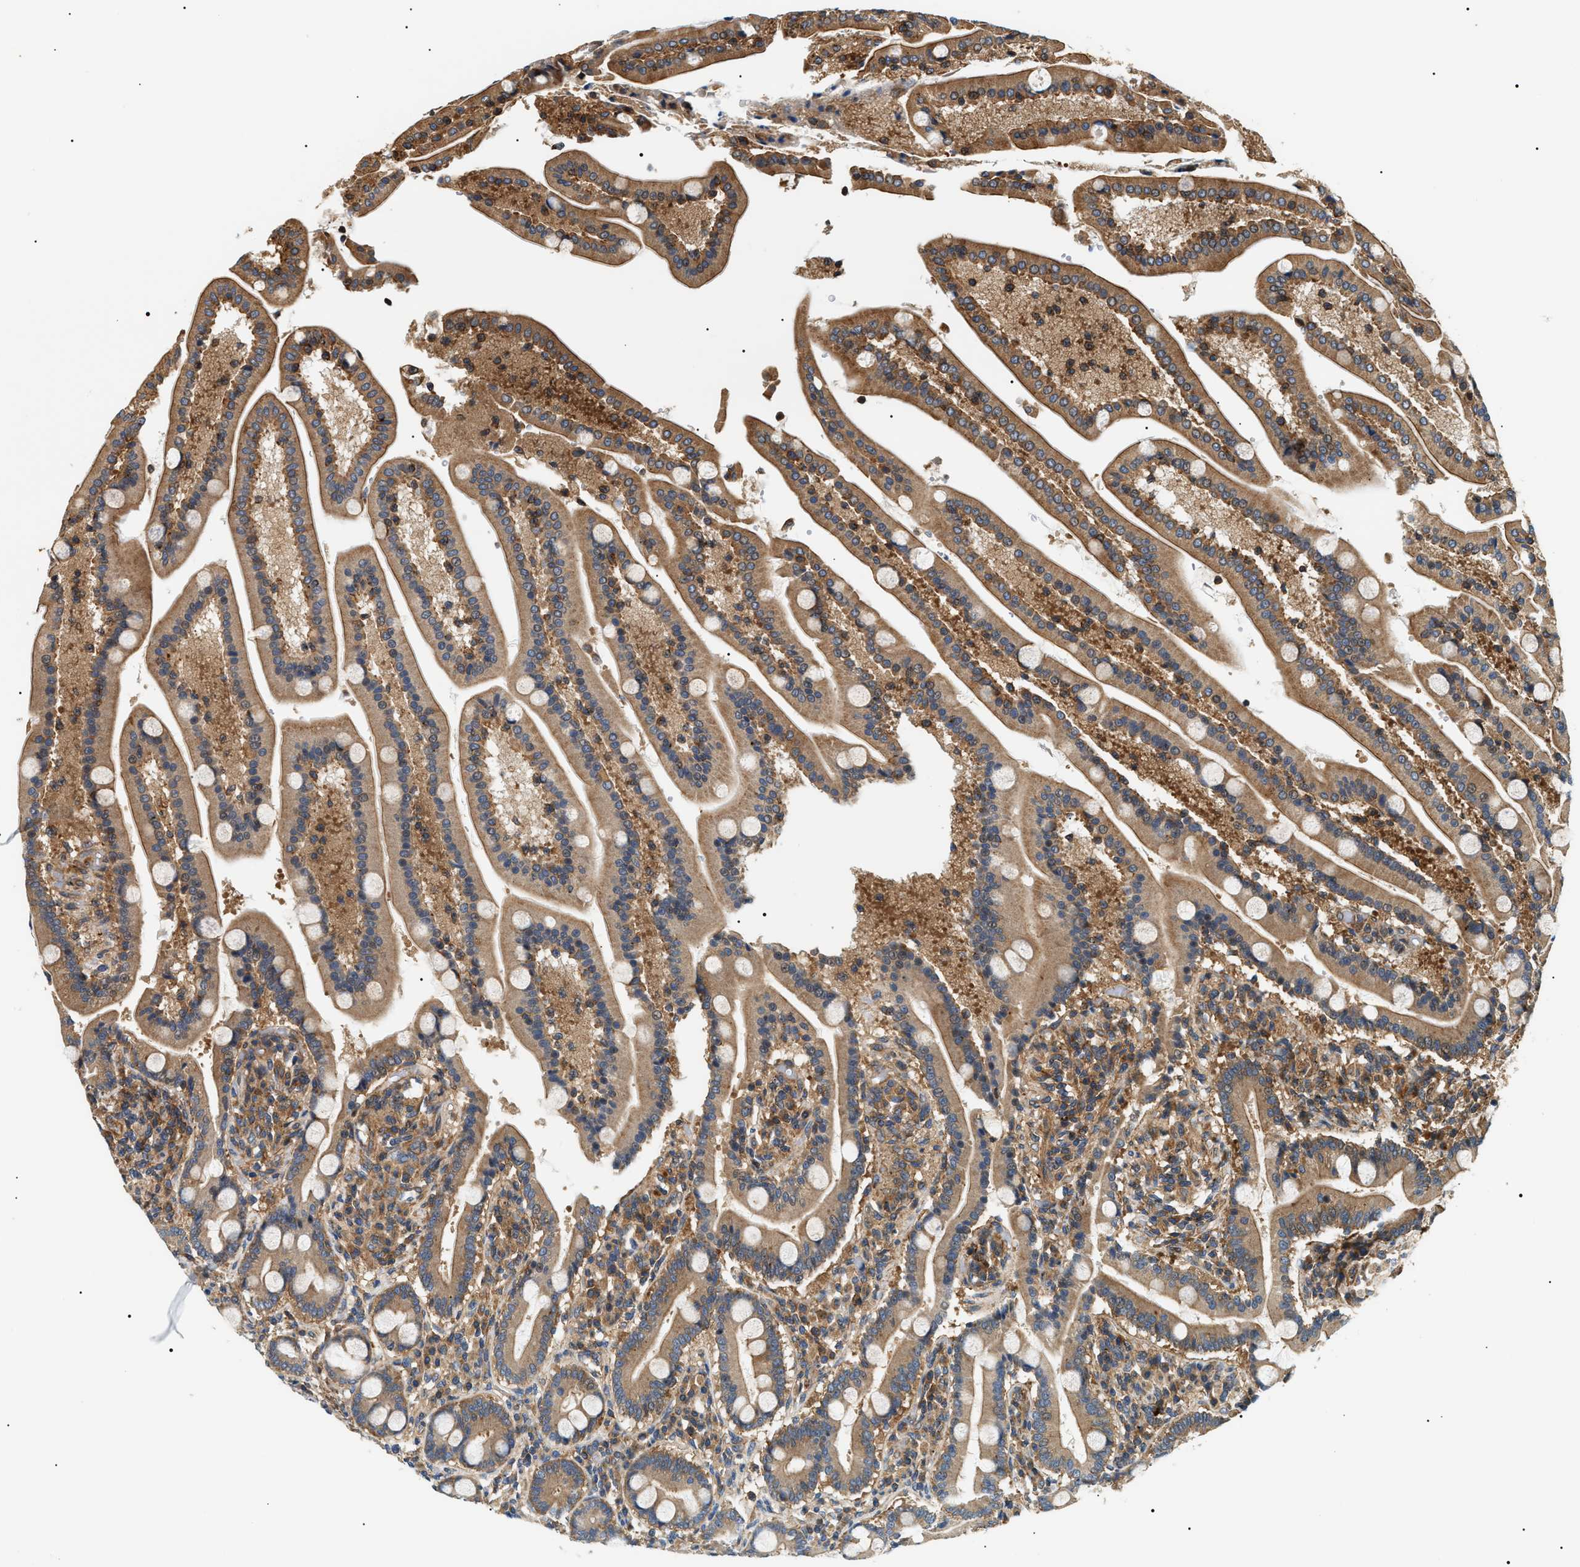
{"staining": {"intensity": "strong", "quantity": ">75%", "location": "cytoplasmic/membranous"}, "tissue": "duodenum", "cell_type": "Glandular cells", "image_type": "normal", "snomed": [{"axis": "morphology", "description": "Normal tissue, NOS"}, {"axis": "topography", "description": "Duodenum"}], "caption": "Glandular cells demonstrate strong cytoplasmic/membranous expression in about >75% of cells in normal duodenum. (DAB IHC, brown staining for protein, blue staining for nuclei).", "gene": "SH3GLB2", "patient": {"sex": "male", "age": 54}}